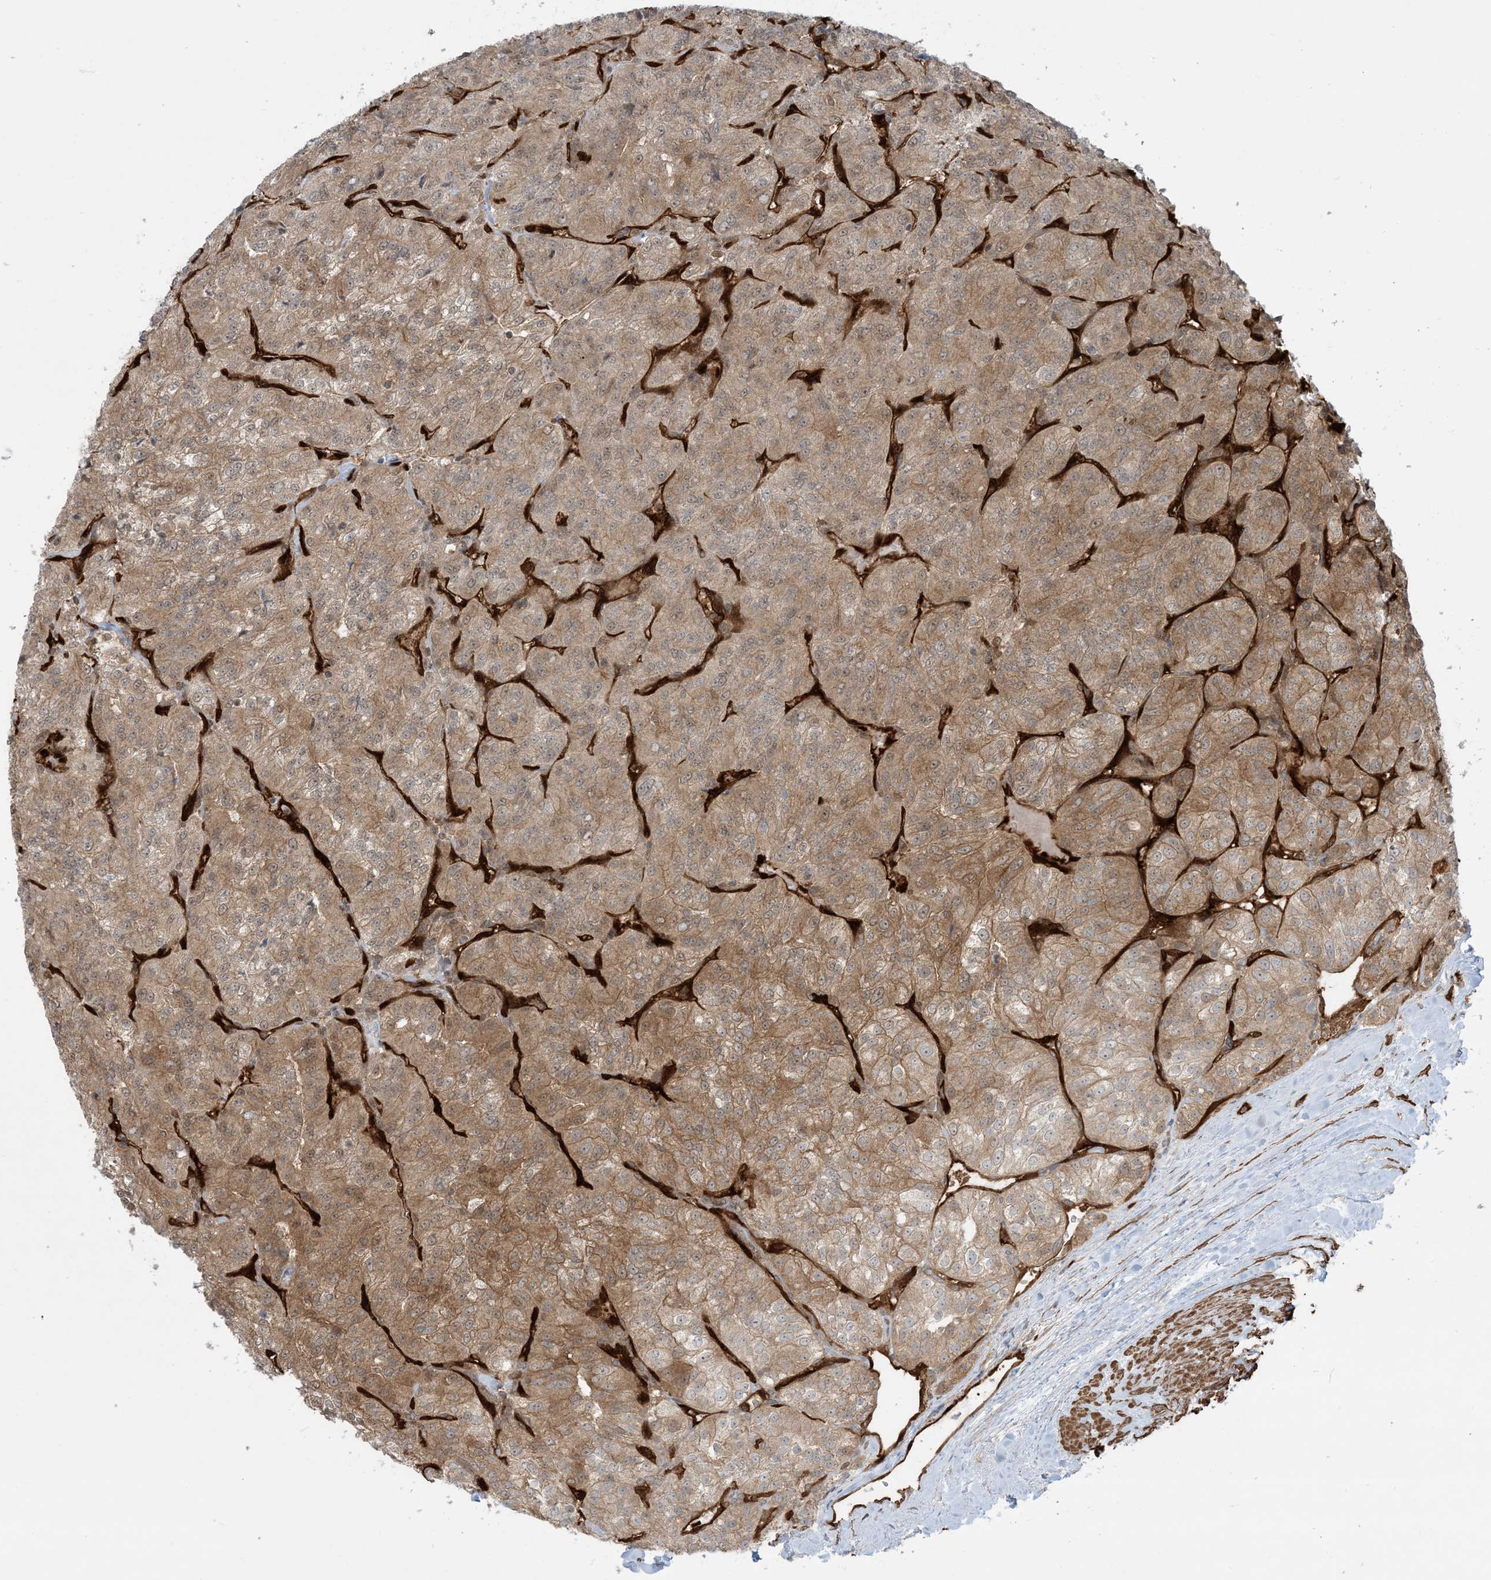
{"staining": {"intensity": "moderate", "quantity": ">75%", "location": "cytoplasmic/membranous"}, "tissue": "renal cancer", "cell_type": "Tumor cells", "image_type": "cancer", "snomed": [{"axis": "morphology", "description": "Adenocarcinoma, NOS"}, {"axis": "topography", "description": "Kidney"}], "caption": "Tumor cells display medium levels of moderate cytoplasmic/membranous expression in approximately >75% of cells in human renal cancer.", "gene": "PPM1F", "patient": {"sex": "female", "age": 63}}